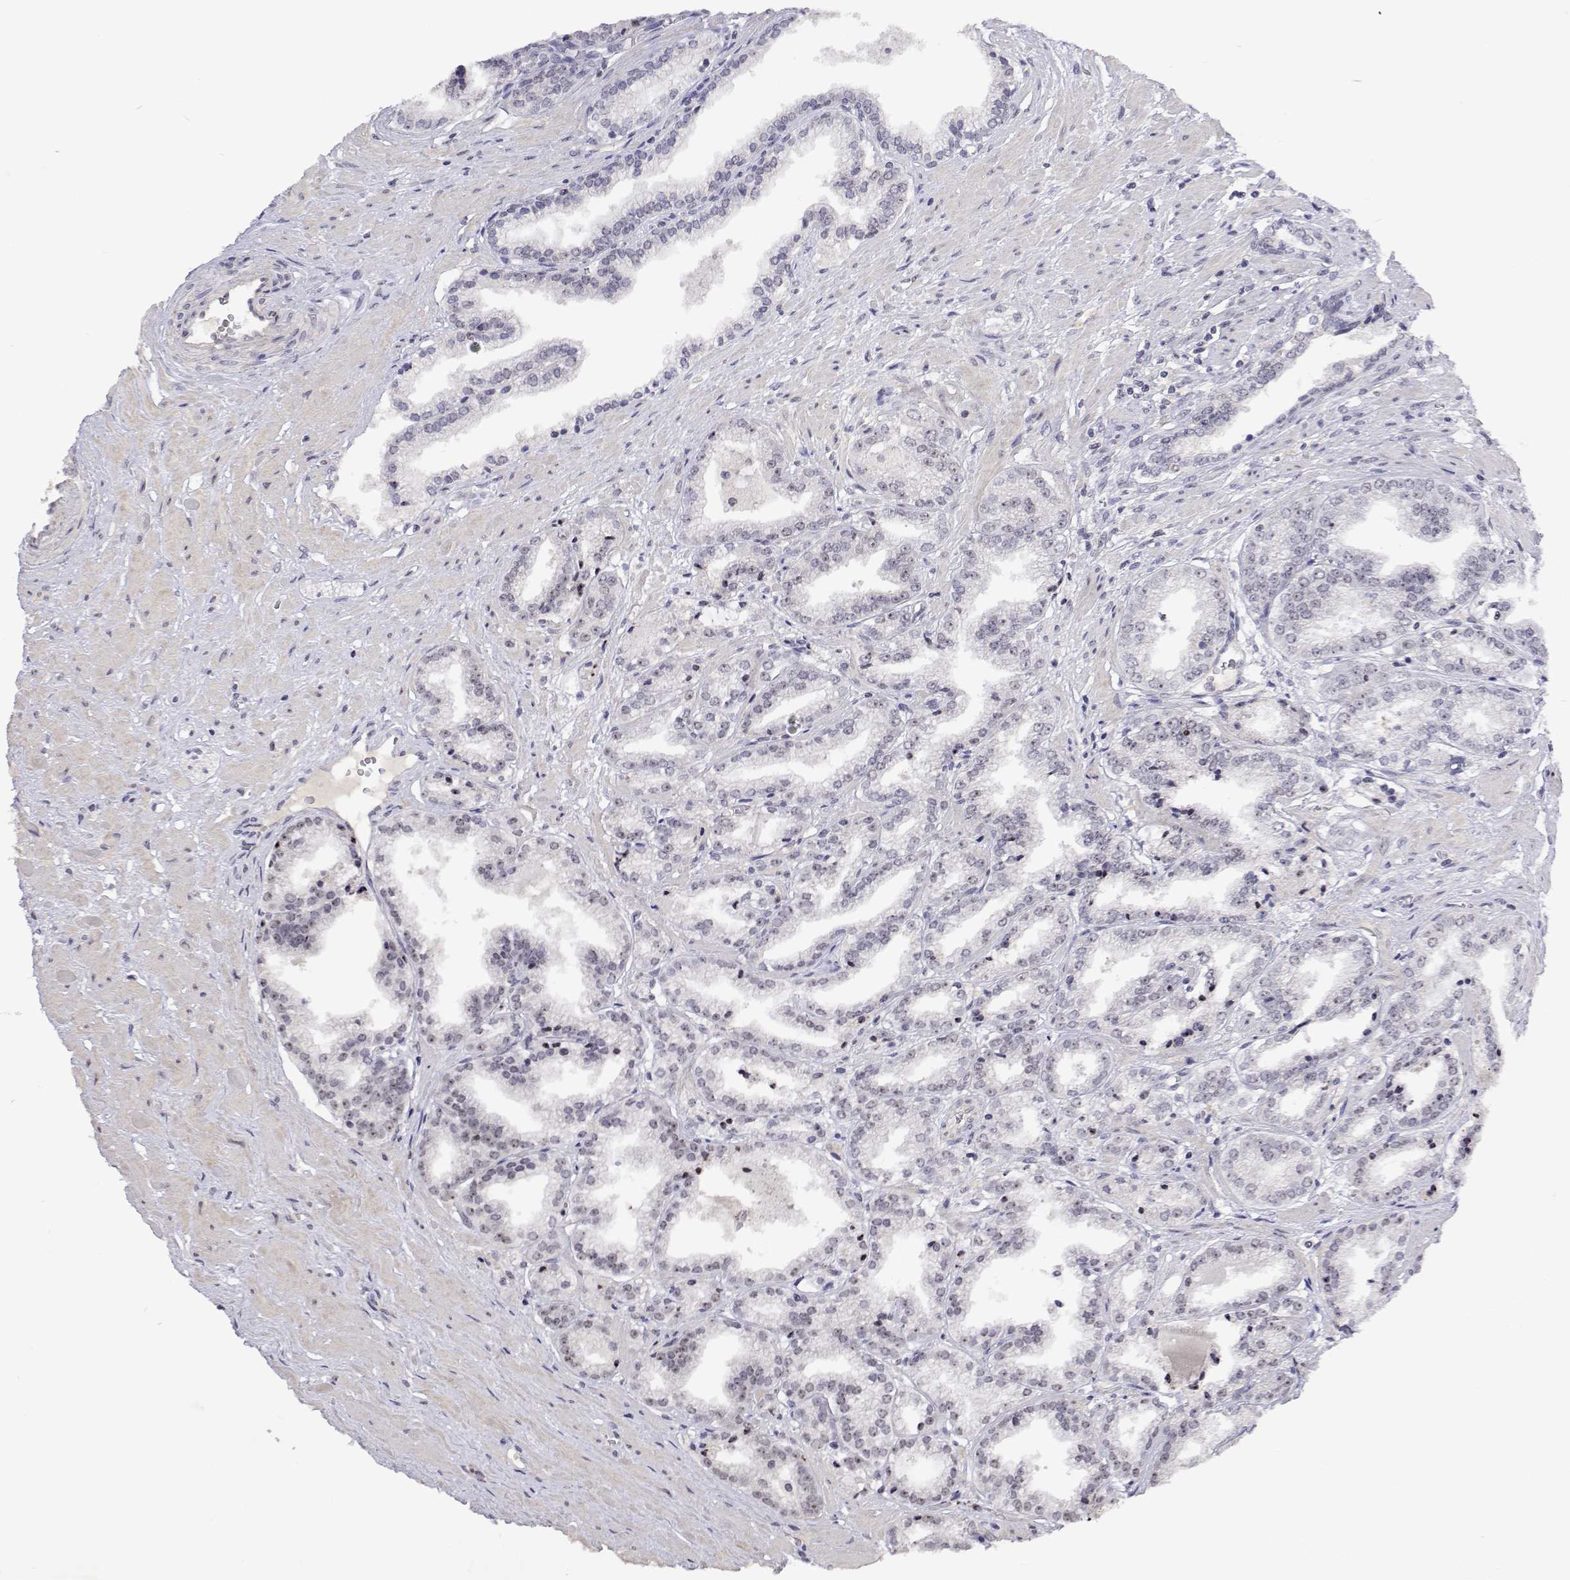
{"staining": {"intensity": "negative", "quantity": "none", "location": "none"}, "tissue": "prostate cancer", "cell_type": "Tumor cells", "image_type": "cancer", "snomed": [{"axis": "morphology", "description": "Adenocarcinoma, Low grade"}, {"axis": "topography", "description": "Prostate"}], "caption": "An image of human prostate adenocarcinoma (low-grade) is negative for staining in tumor cells. The staining is performed using DAB (3,3'-diaminobenzidine) brown chromogen with nuclei counter-stained in using hematoxylin.", "gene": "NHP2", "patient": {"sex": "male", "age": 60}}